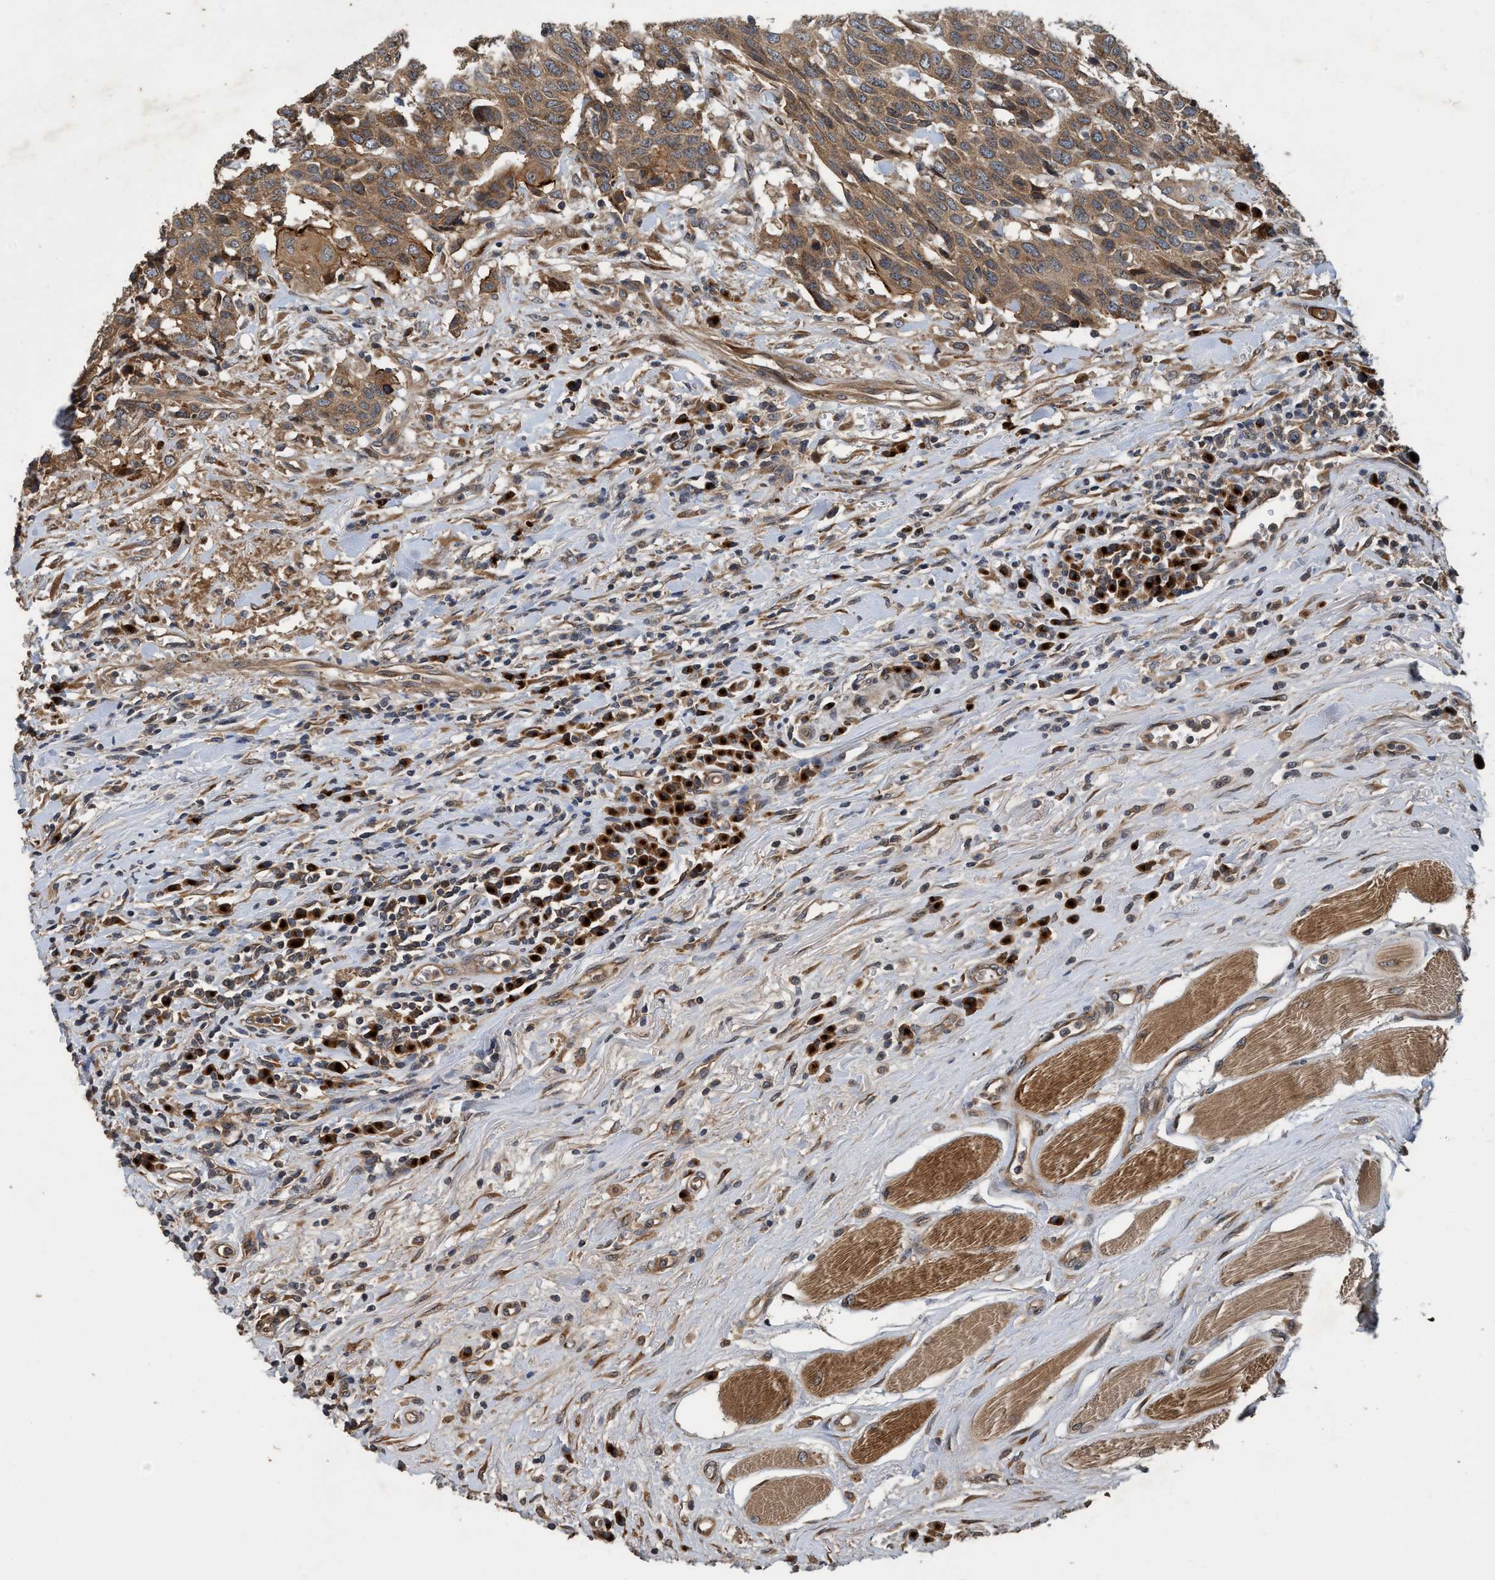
{"staining": {"intensity": "moderate", "quantity": ">75%", "location": "cytoplasmic/membranous"}, "tissue": "head and neck cancer", "cell_type": "Tumor cells", "image_type": "cancer", "snomed": [{"axis": "morphology", "description": "Squamous cell carcinoma, NOS"}, {"axis": "topography", "description": "Head-Neck"}], "caption": "Head and neck cancer stained with a protein marker exhibits moderate staining in tumor cells.", "gene": "MACC1", "patient": {"sex": "male", "age": 66}}